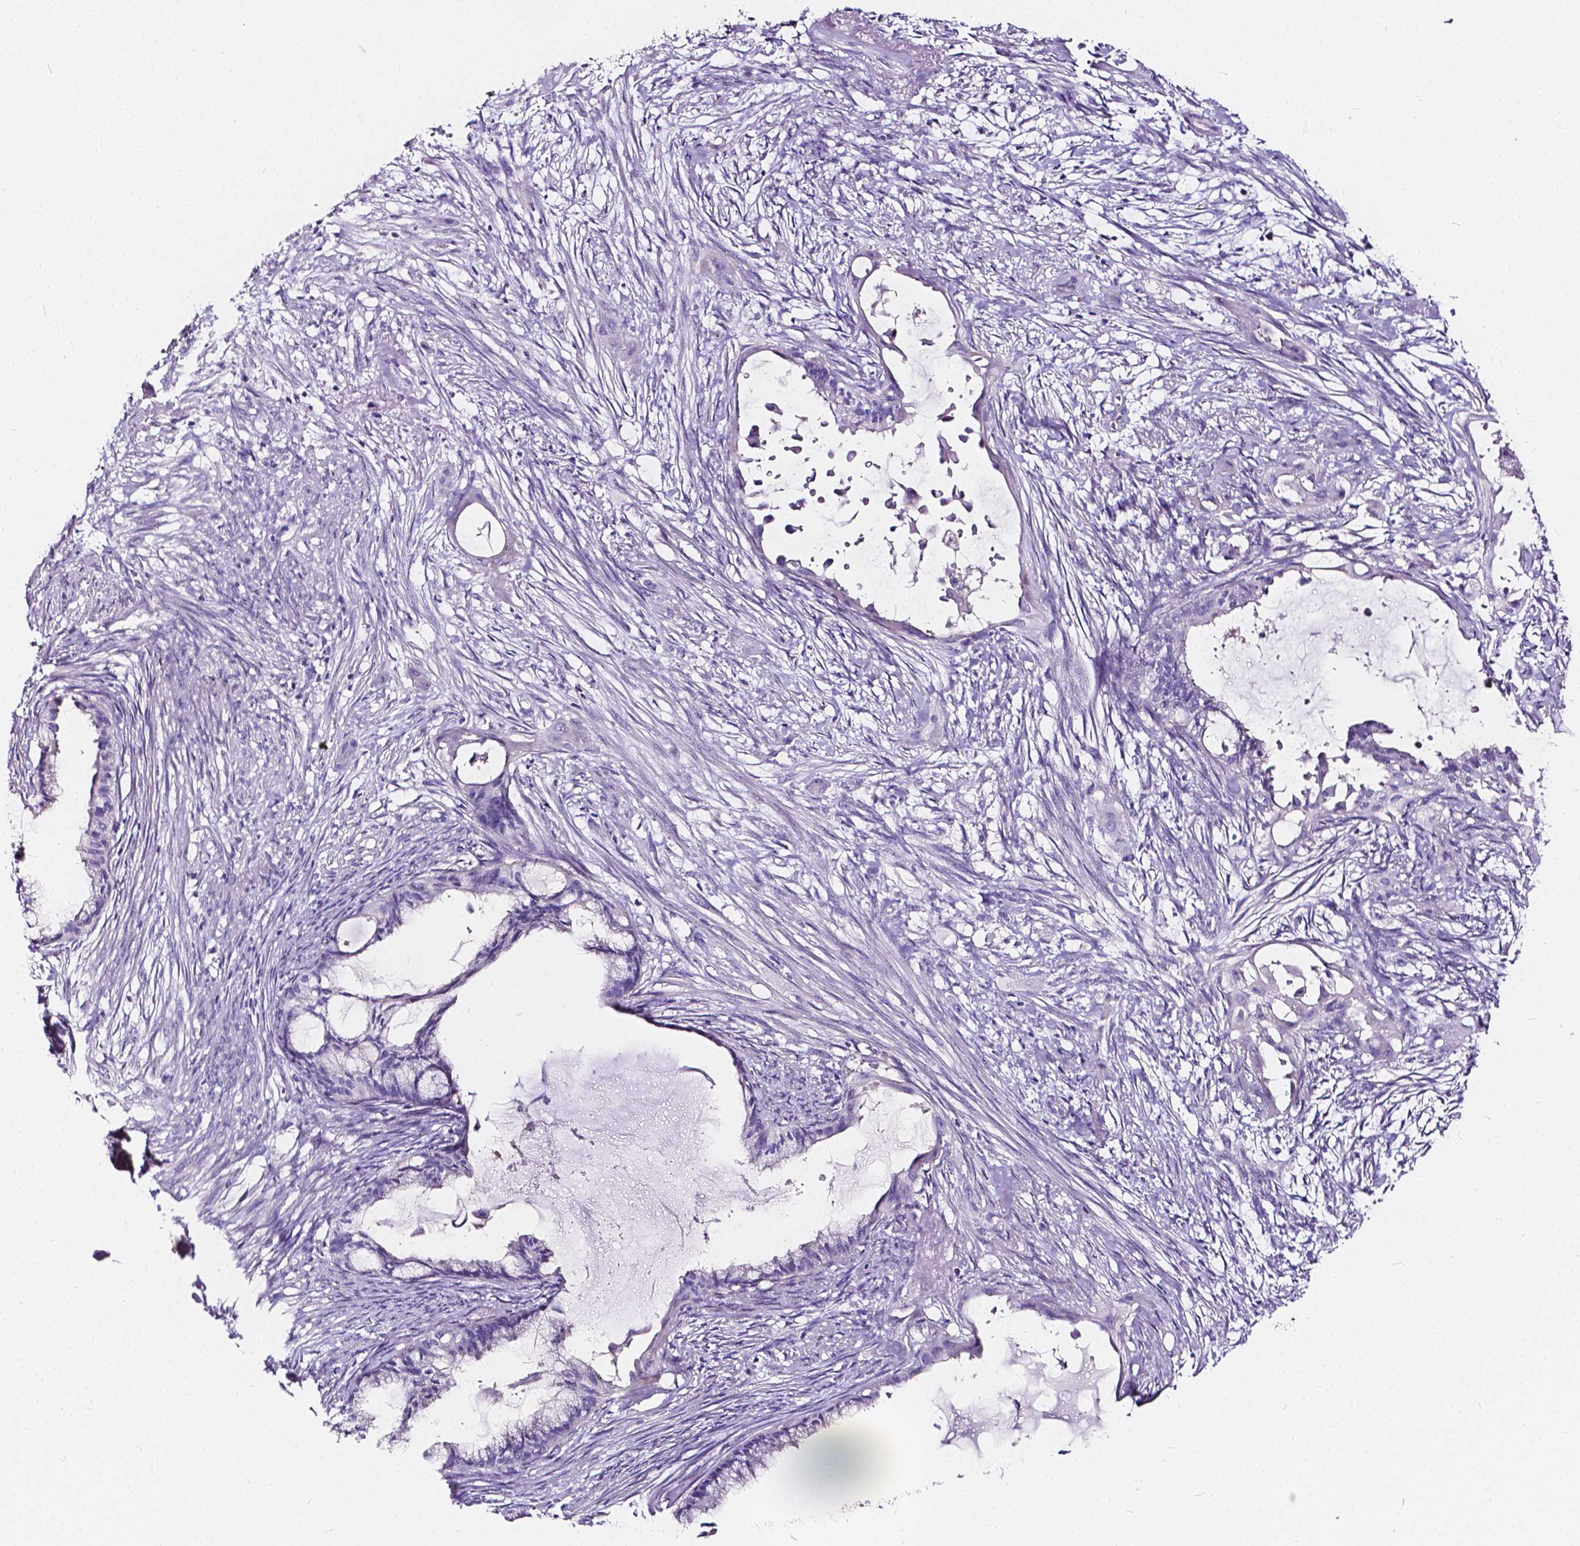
{"staining": {"intensity": "negative", "quantity": "none", "location": "none"}, "tissue": "endometrial cancer", "cell_type": "Tumor cells", "image_type": "cancer", "snomed": [{"axis": "morphology", "description": "Adenocarcinoma, NOS"}, {"axis": "topography", "description": "Endometrium"}], "caption": "This photomicrograph is of endometrial cancer stained with immunohistochemistry (IHC) to label a protein in brown with the nuclei are counter-stained blue. There is no positivity in tumor cells.", "gene": "CLSTN2", "patient": {"sex": "female", "age": 86}}